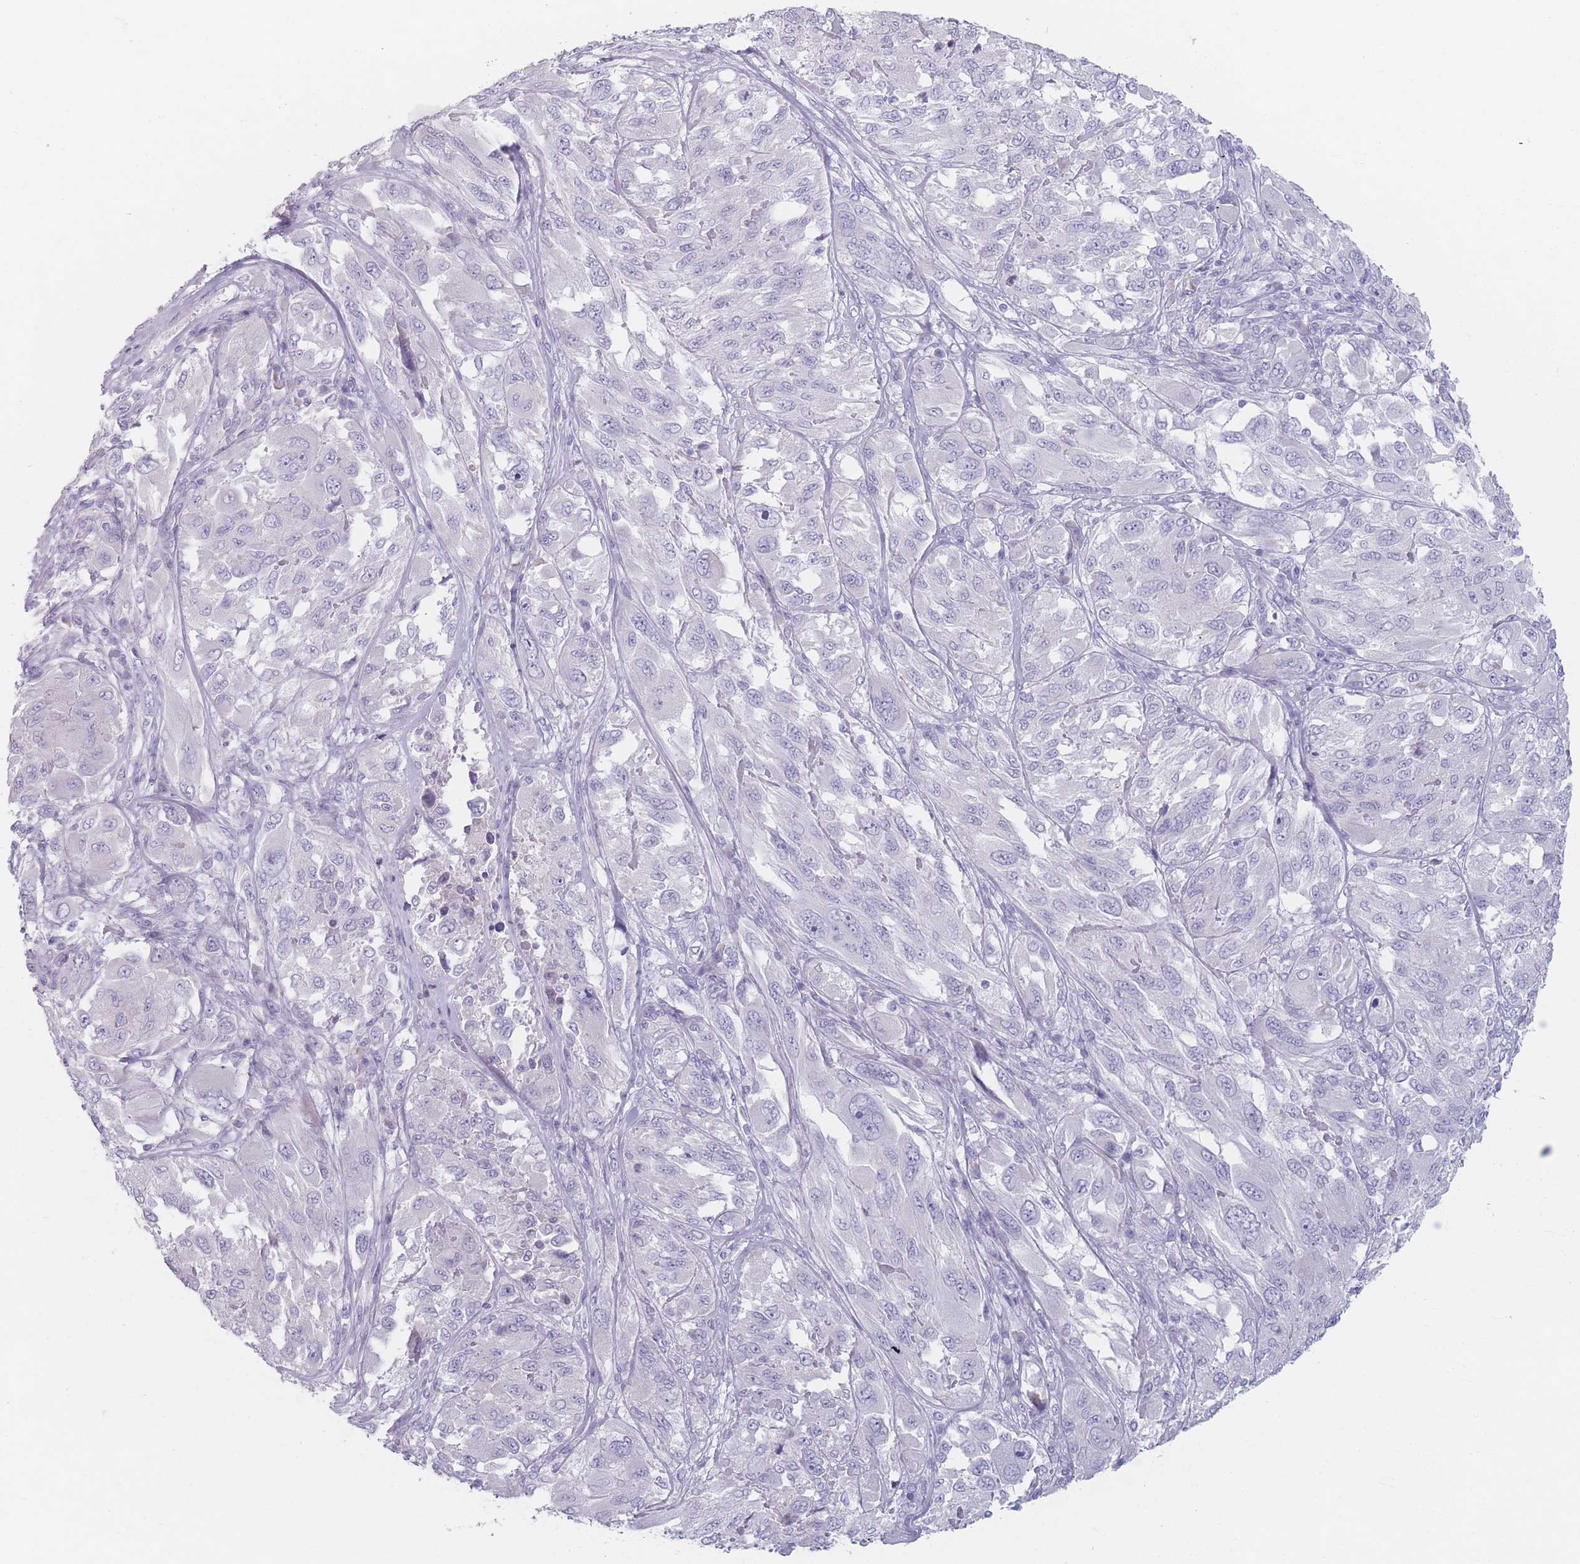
{"staining": {"intensity": "negative", "quantity": "none", "location": "none"}, "tissue": "melanoma", "cell_type": "Tumor cells", "image_type": "cancer", "snomed": [{"axis": "morphology", "description": "Malignant melanoma, NOS"}, {"axis": "topography", "description": "Skin"}], "caption": "DAB immunohistochemical staining of human malignant melanoma displays no significant expression in tumor cells.", "gene": "PIGM", "patient": {"sex": "female", "age": 91}}